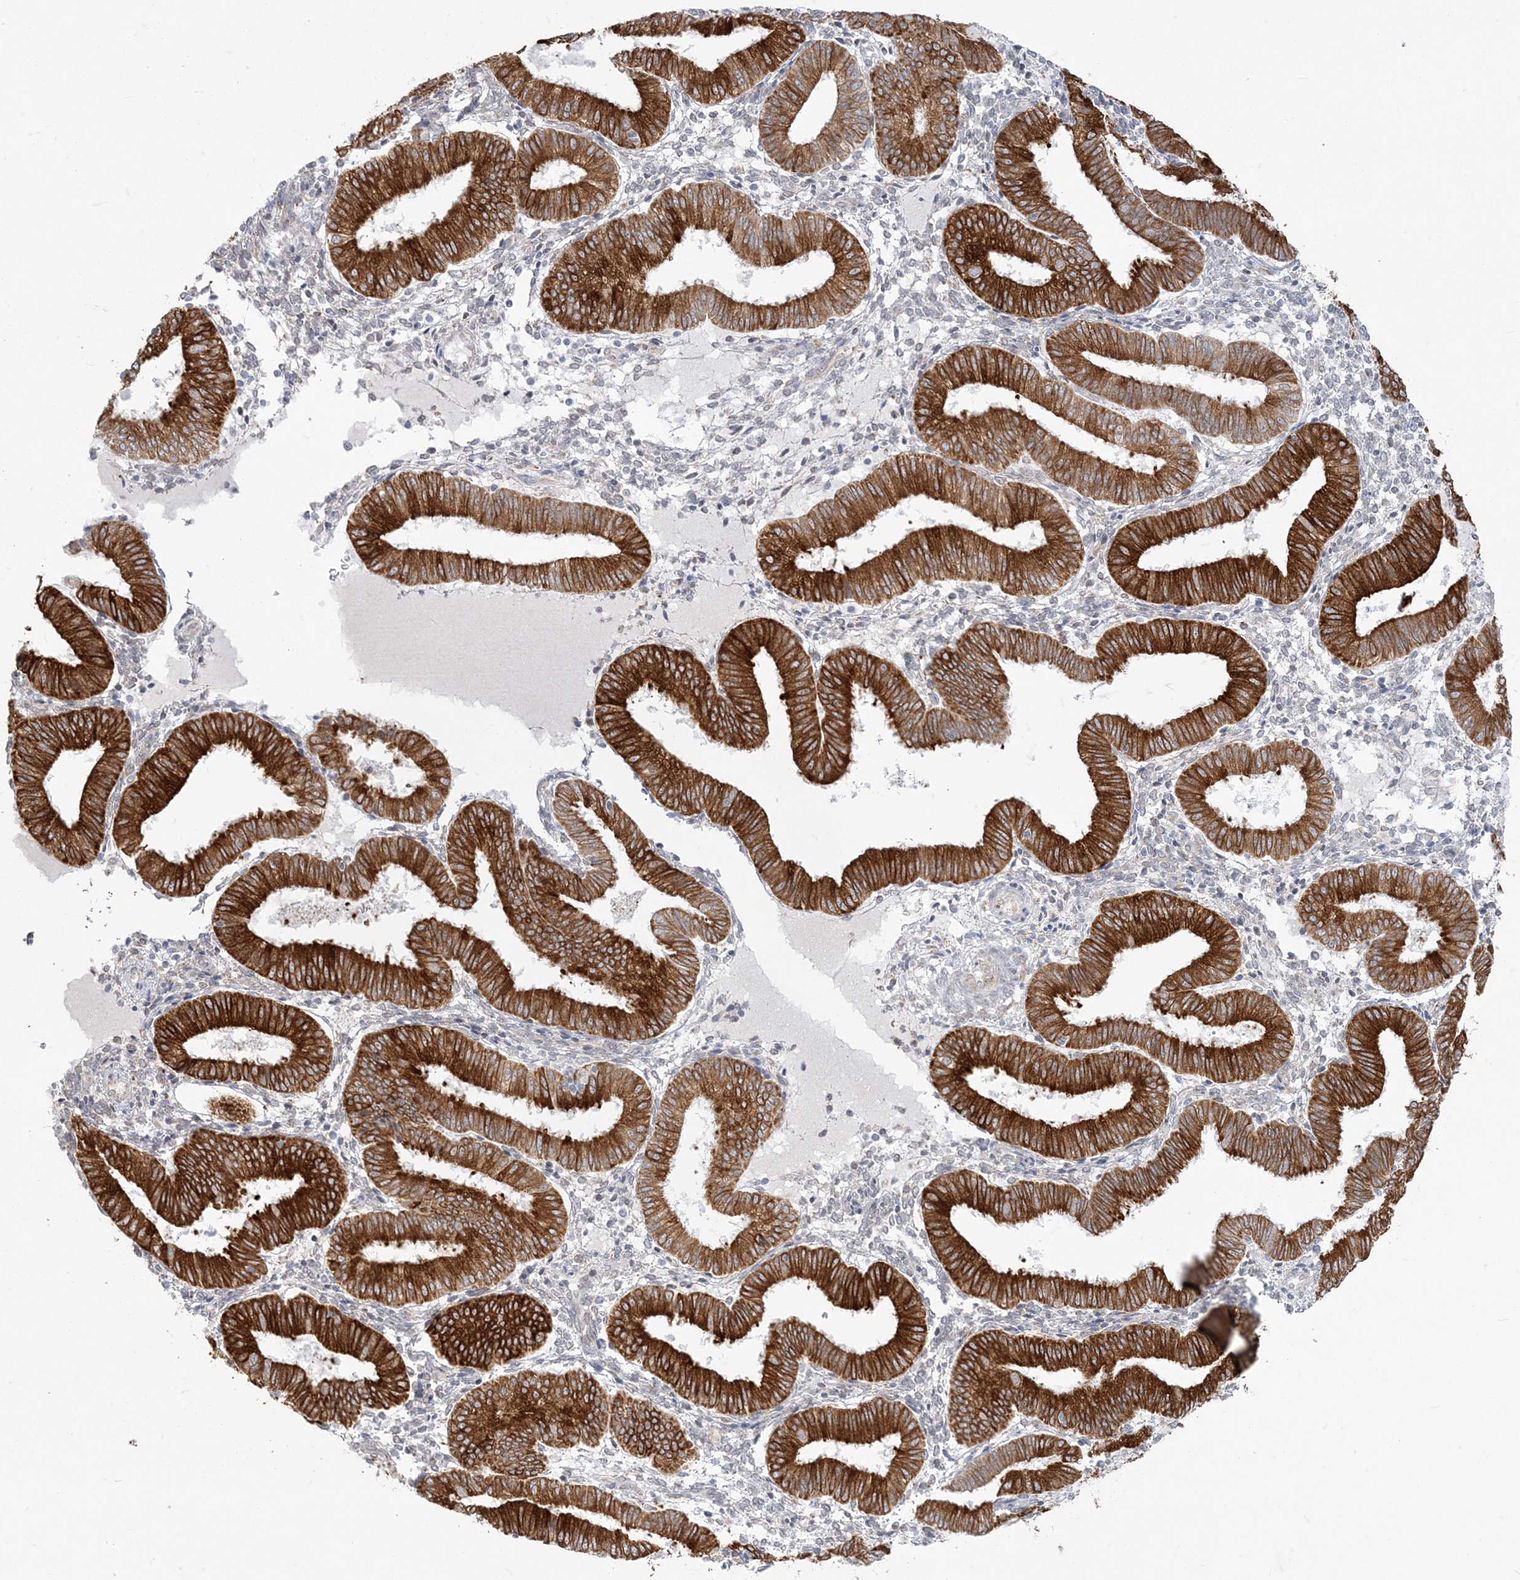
{"staining": {"intensity": "negative", "quantity": "none", "location": "none"}, "tissue": "endometrium", "cell_type": "Cells in endometrial stroma", "image_type": "normal", "snomed": [{"axis": "morphology", "description": "Normal tissue, NOS"}, {"axis": "topography", "description": "Endometrium"}], "caption": "The immunohistochemistry photomicrograph has no significant positivity in cells in endometrial stroma of endometrium.", "gene": "ZC3H6", "patient": {"sex": "female", "age": 39}}